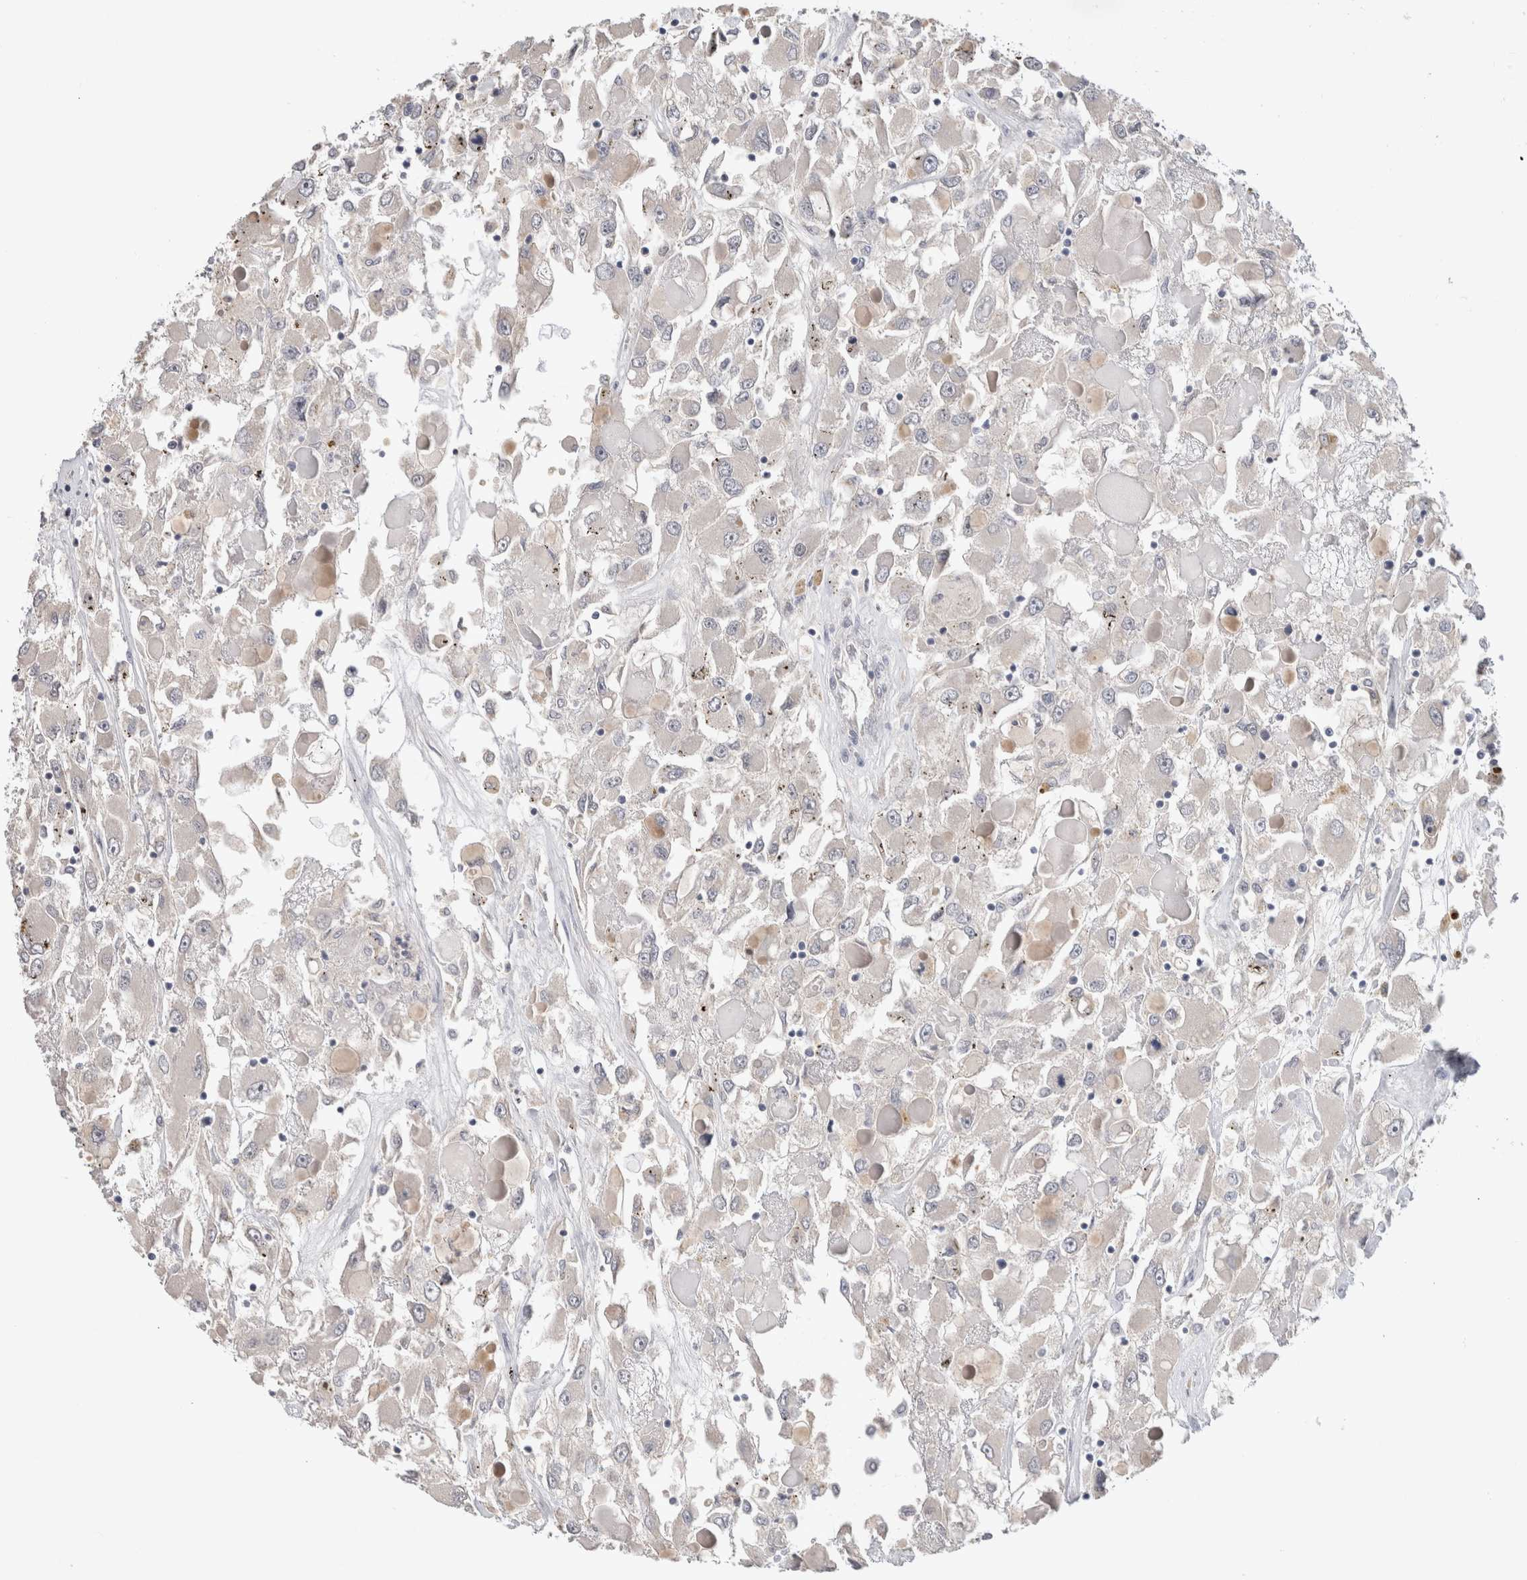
{"staining": {"intensity": "weak", "quantity": "<25%", "location": "cytoplasmic/membranous"}, "tissue": "renal cancer", "cell_type": "Tumor cells", "image_type": "cancer", "snomed": [{"axis": "morphology", "description": "Adenocarcinoma, NOS"}, {"axis": "topography", "description": "Kidney"}], "caption": "This photomicrograph is of renal cancer (adenocarcinoma) stained with immunohistochemistry to label a protein in brown with the nuclei are counter-stained blue. There is no expression in tumor cells.", "gene": "CERS3", "patient": {"sex": "female", "age": 52}}